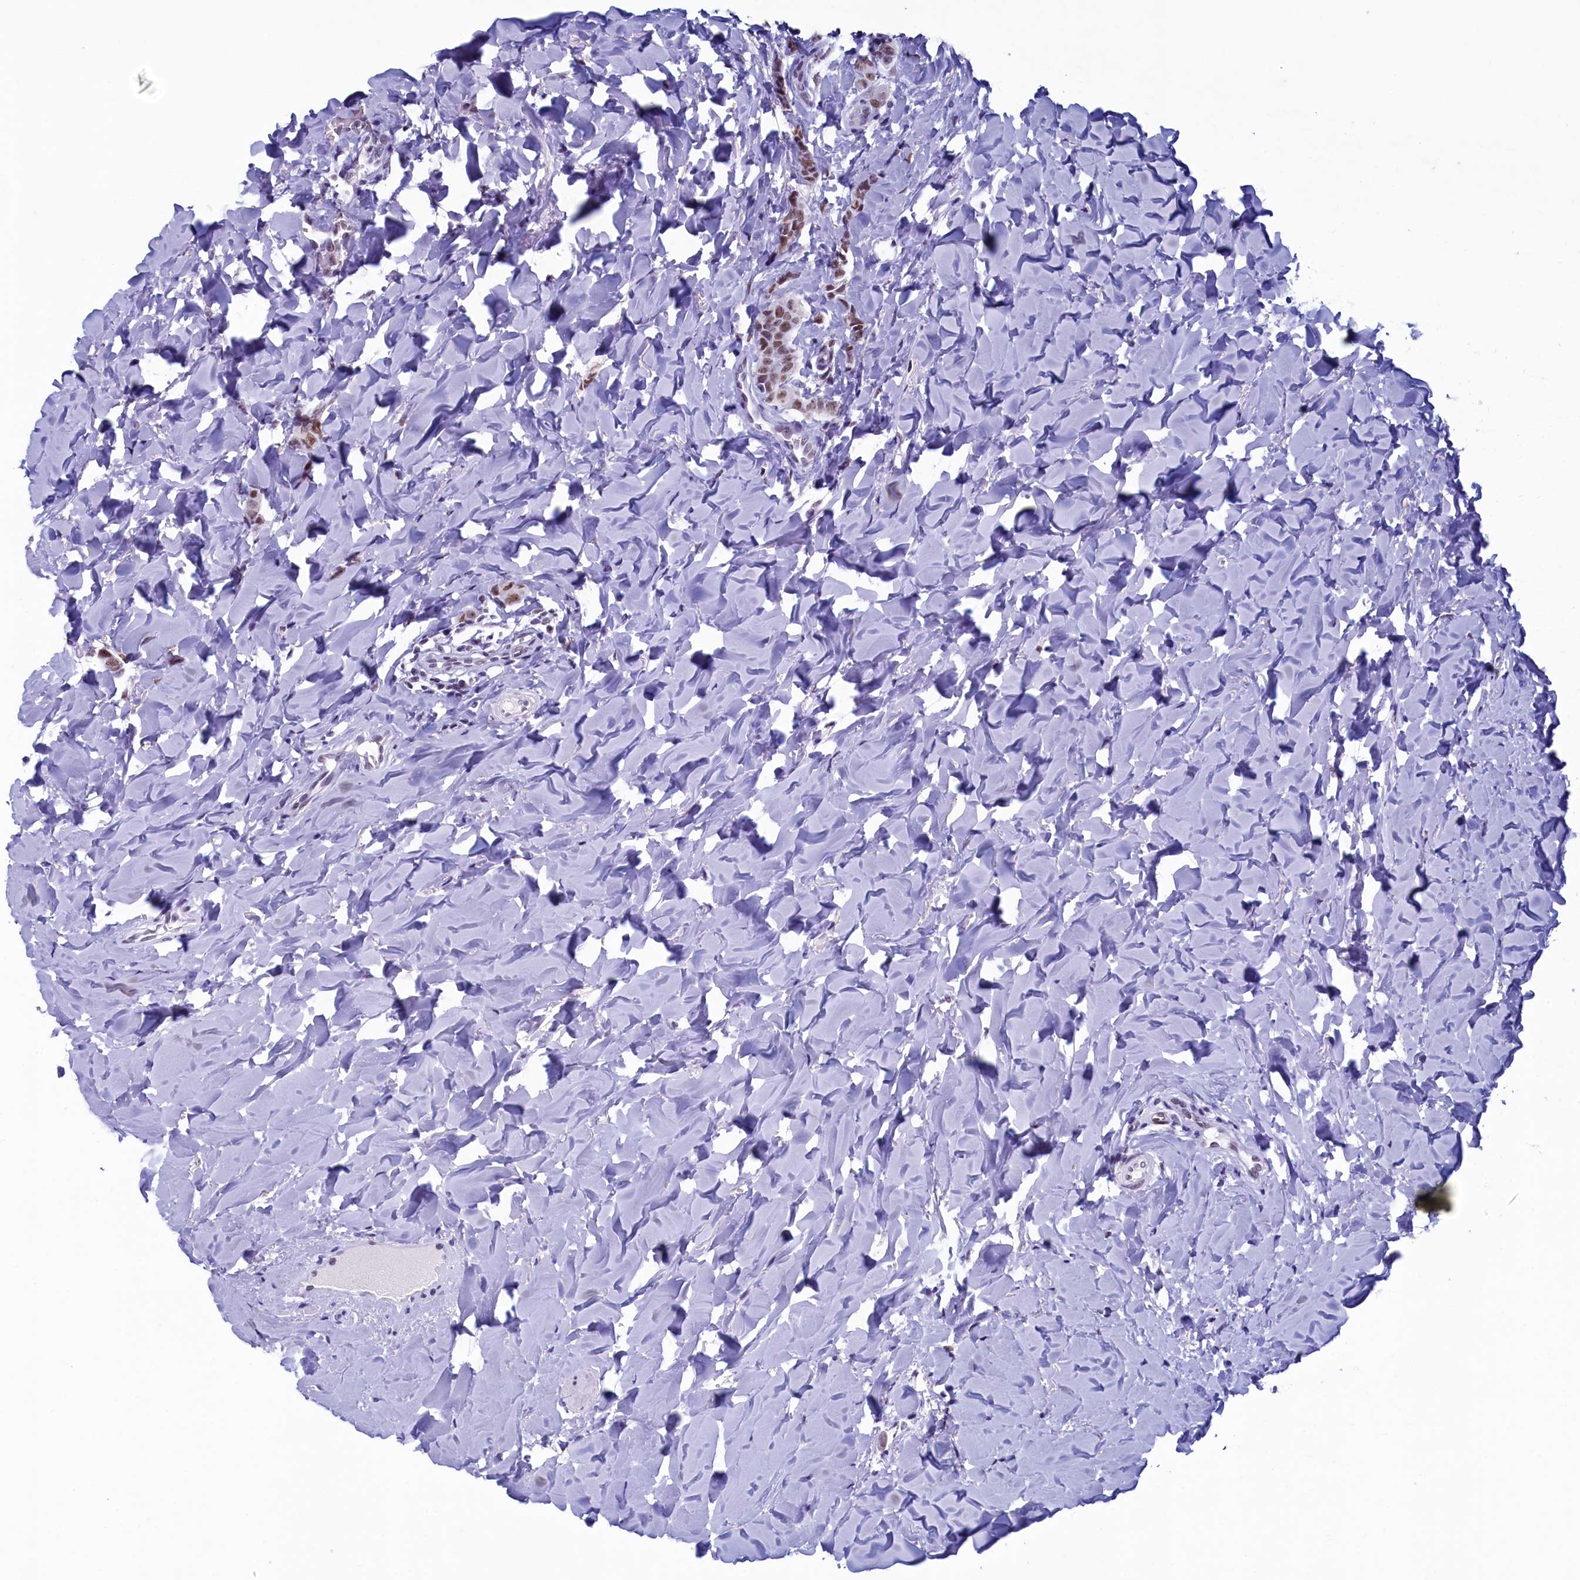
{"staining": {"intensity": "moderate", "quantity": ">75%", "location": "nuclear"}, "tissue": "breast cancer", "cell_type": "Tumor cells", "image_type": "cancer", "snomed": [{"axis": "morphology", "description": "Duct carcinoma"}, {"axis": "topography", "description": "Breast"}], "caption": "Breast cancer (invasive ductal carcinoma) was stained to show a protein in brown. There is medium levels of moderate nuclear positivity in approximately >75% of tumor cells.", "gene": "SUGP2", "patient": {"sex": "female", "age": 40}}